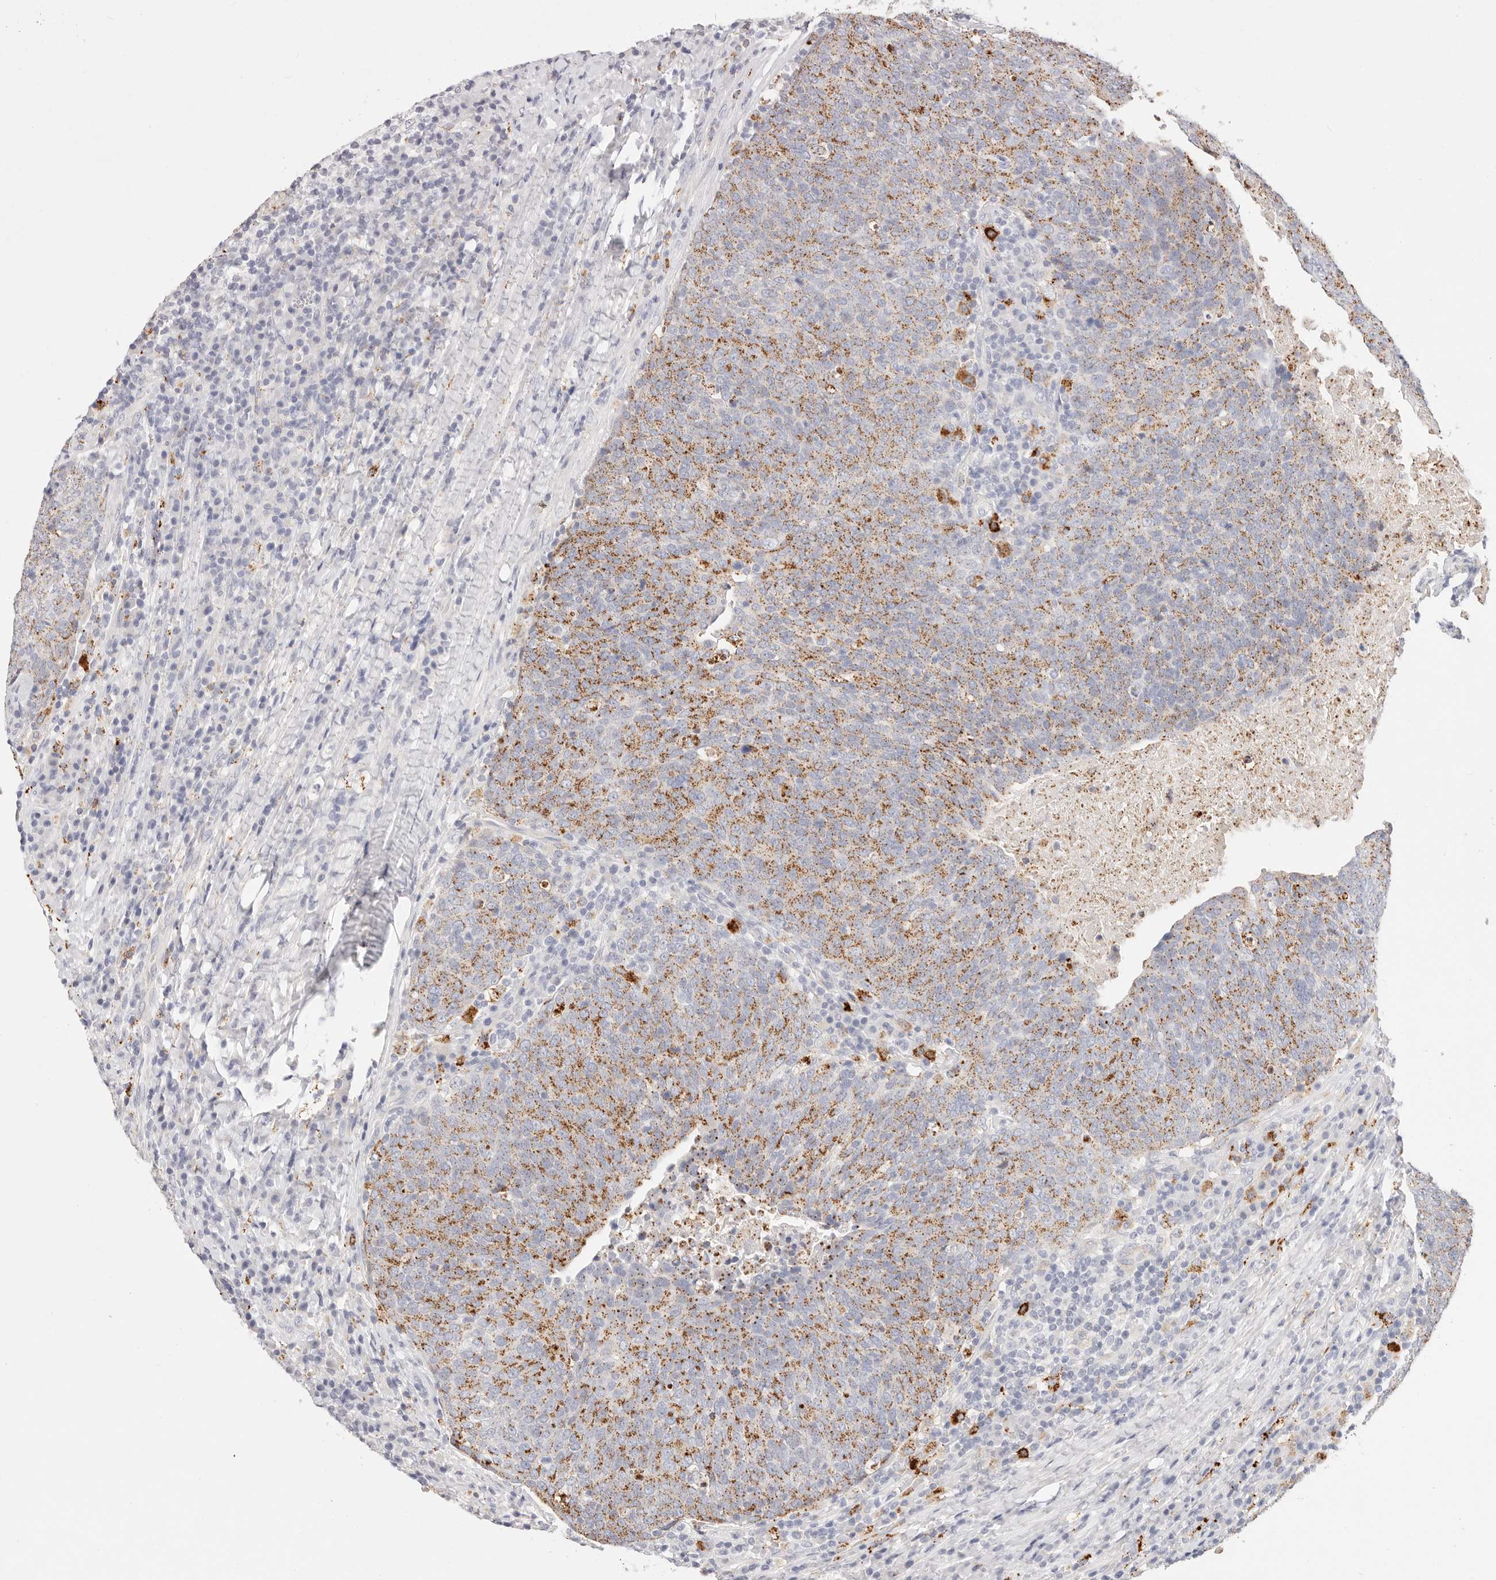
{"staining": {"intensity": "moderate", "quantity": "25%-75%", "location": "cytoplasmic/membranous"}, "tissue": "head and neck cancer", "cell_type": "Tumor cells", "image_type": "cancer", "snomed": [{"axis": "morphology", "description": "Squamous cell carcinoma, NOS"}, {"axis": "morphology", "description": "Squamous cell carcinoma, metastatic, NOS"}, {"axis": "topography", "description": "Lymph node"}, {"axis": "topography", "description": "Head-Neck"}], "caption": "Immunohistochemistry (IHC) (DAB (3,3'-diaminobenzidine)) staining of human metastatic squamous cell carcinoma (head and neck) exhibits moderate cytoplasmic/membranous protein positivity in about 25%-75% of tumor cells. Immunohistochemistry stains the protein in brown and the nuclei are stained blue.", "gene": "STKLD1", "patient": {"sex": "male", "age": 62}}